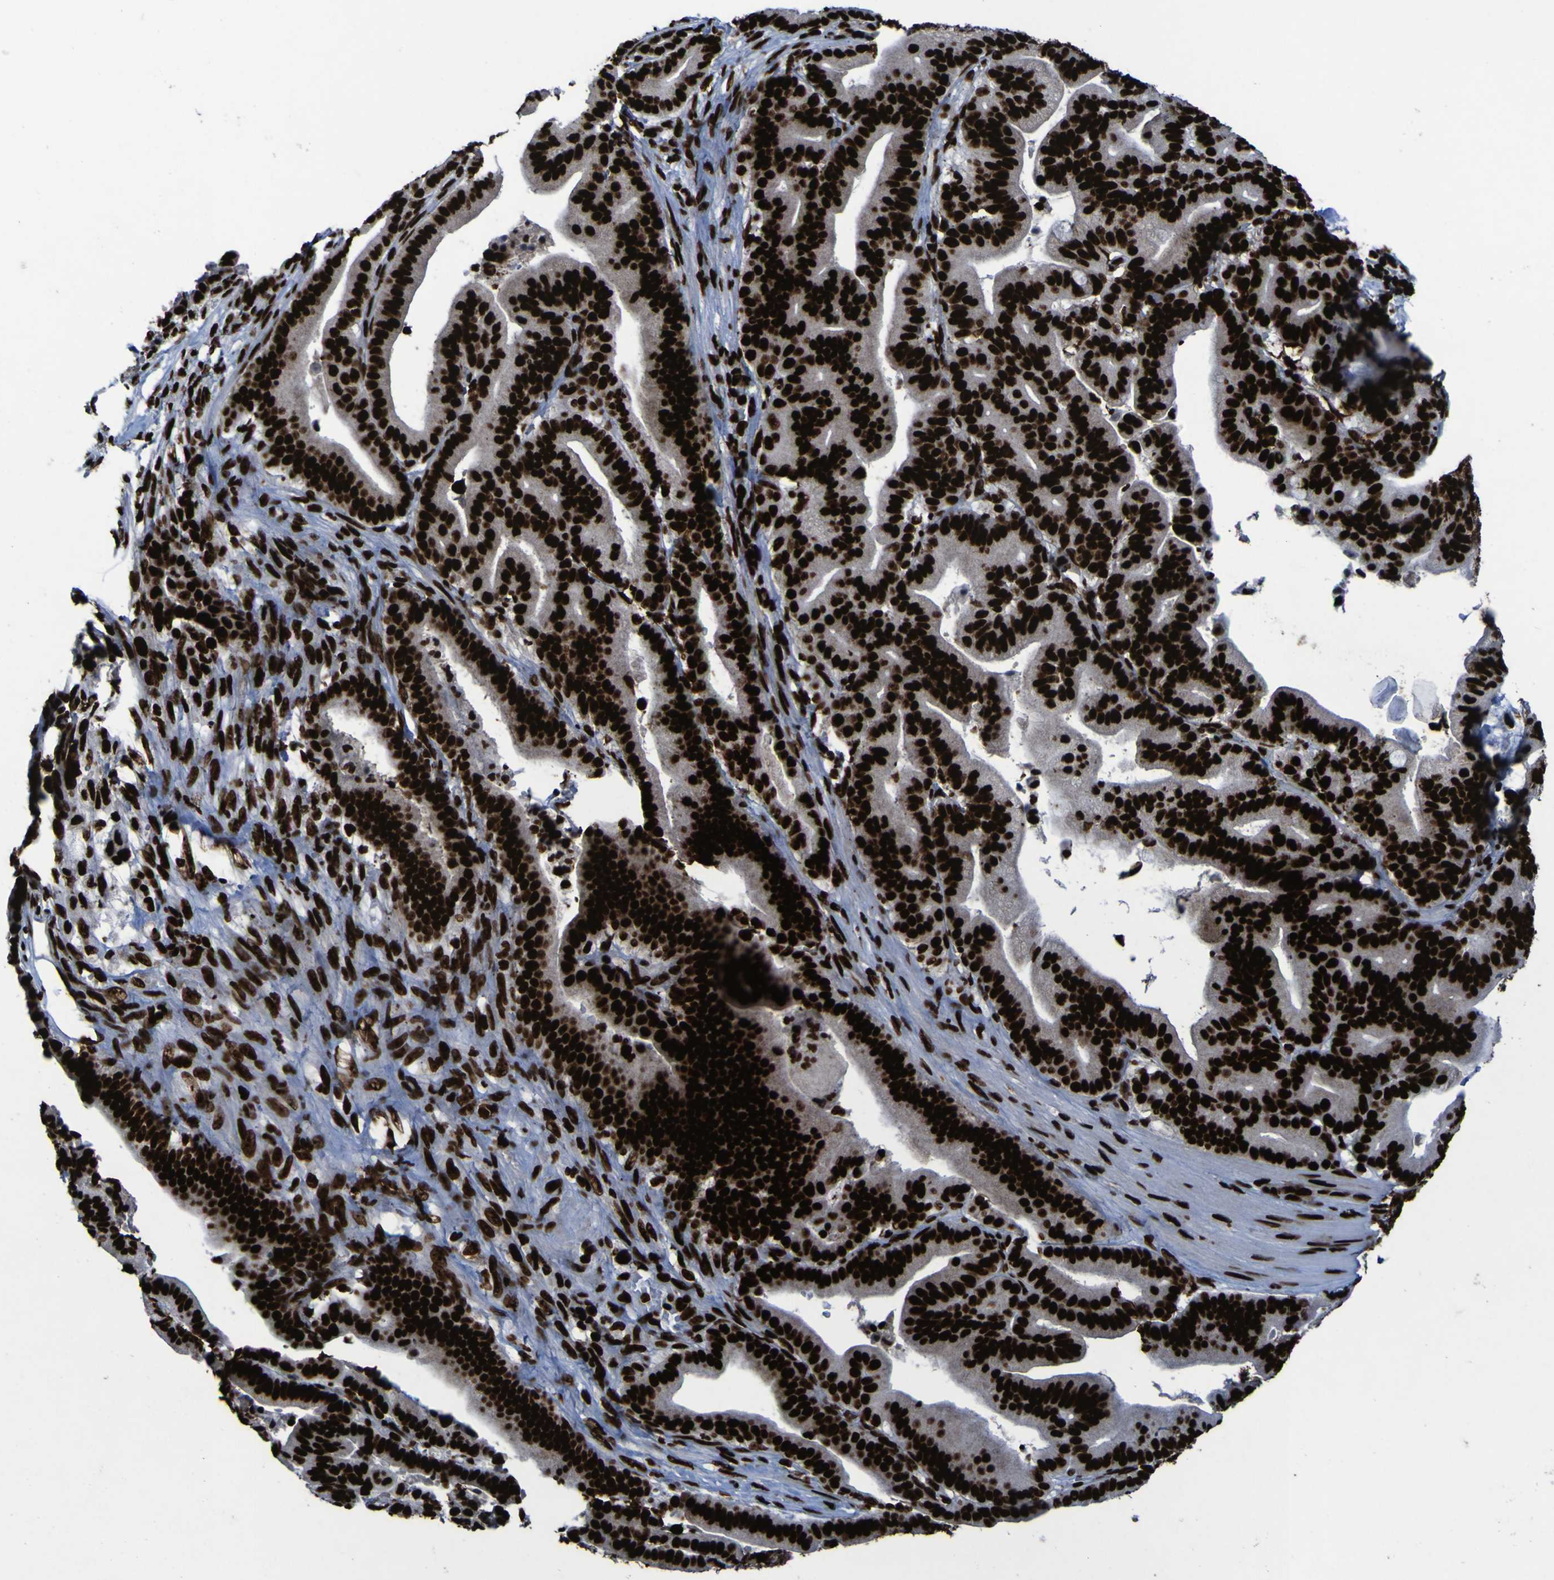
{"staining": {"intensity": "strong", "quantity": ">75%", "location": "nuclear"}, "tissue": "pancreatic cancer", "cell_type": "Tumor cells", "image_type": "cancer", "snomed": [{"axis": "morphology", "description": "Adenocarcinoma, NOS"}, {"axis": "topography", "description": "Pancreas"}], "caption": "An immunohistochemistry (IHC) photomicrograph of neoplastic tissue is shown. Protein staining in brown shows strong nuclear positivity in pancreatic adenocarcinoma within tumor cells.", "gene": "NPM1", "patient": {"sex": "male", "age": 63}}